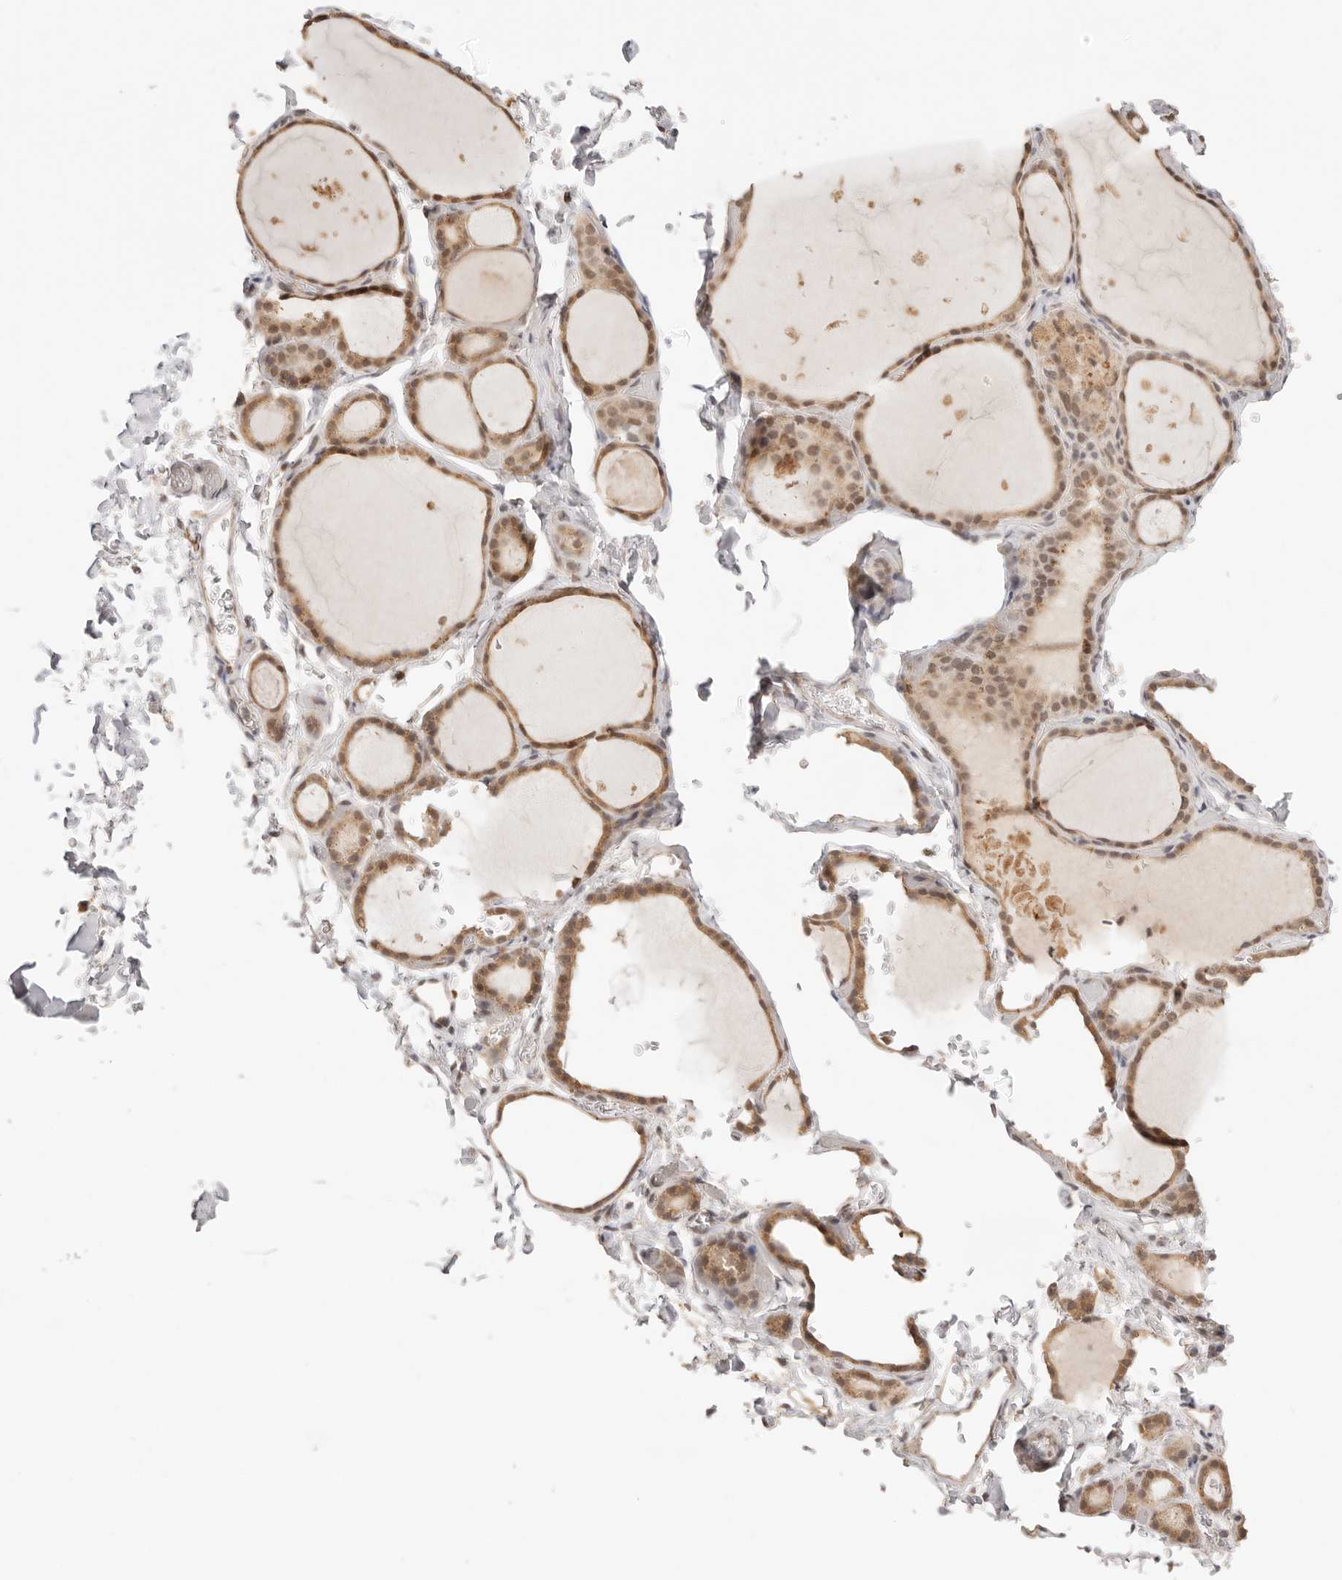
{"staining": {"intensity": "moderate", "quantity": ">75%", "location": "cytoplasmic/membranous,nuclear"}, "tissue": "thyroid gland", "cell_type": "Glandular cells", "image_type": "normal", "snomed": [{"axis": "morphology", "description": "Normal tissue, NOS"}, {"axis": "topography", "description": "Thyroid gland"}], "caption": "DAB immunohistochemical staining of normal human thyroid gland demonstrates moderate cytoplasmic/membranous,nuclear protein expression in approximately >75% of glandular cells. (DAB IHC, brown staining for protein, blue staining for nuclei).", "gene": "RFC3", "patient": {"sex": "female", "age": 44}}